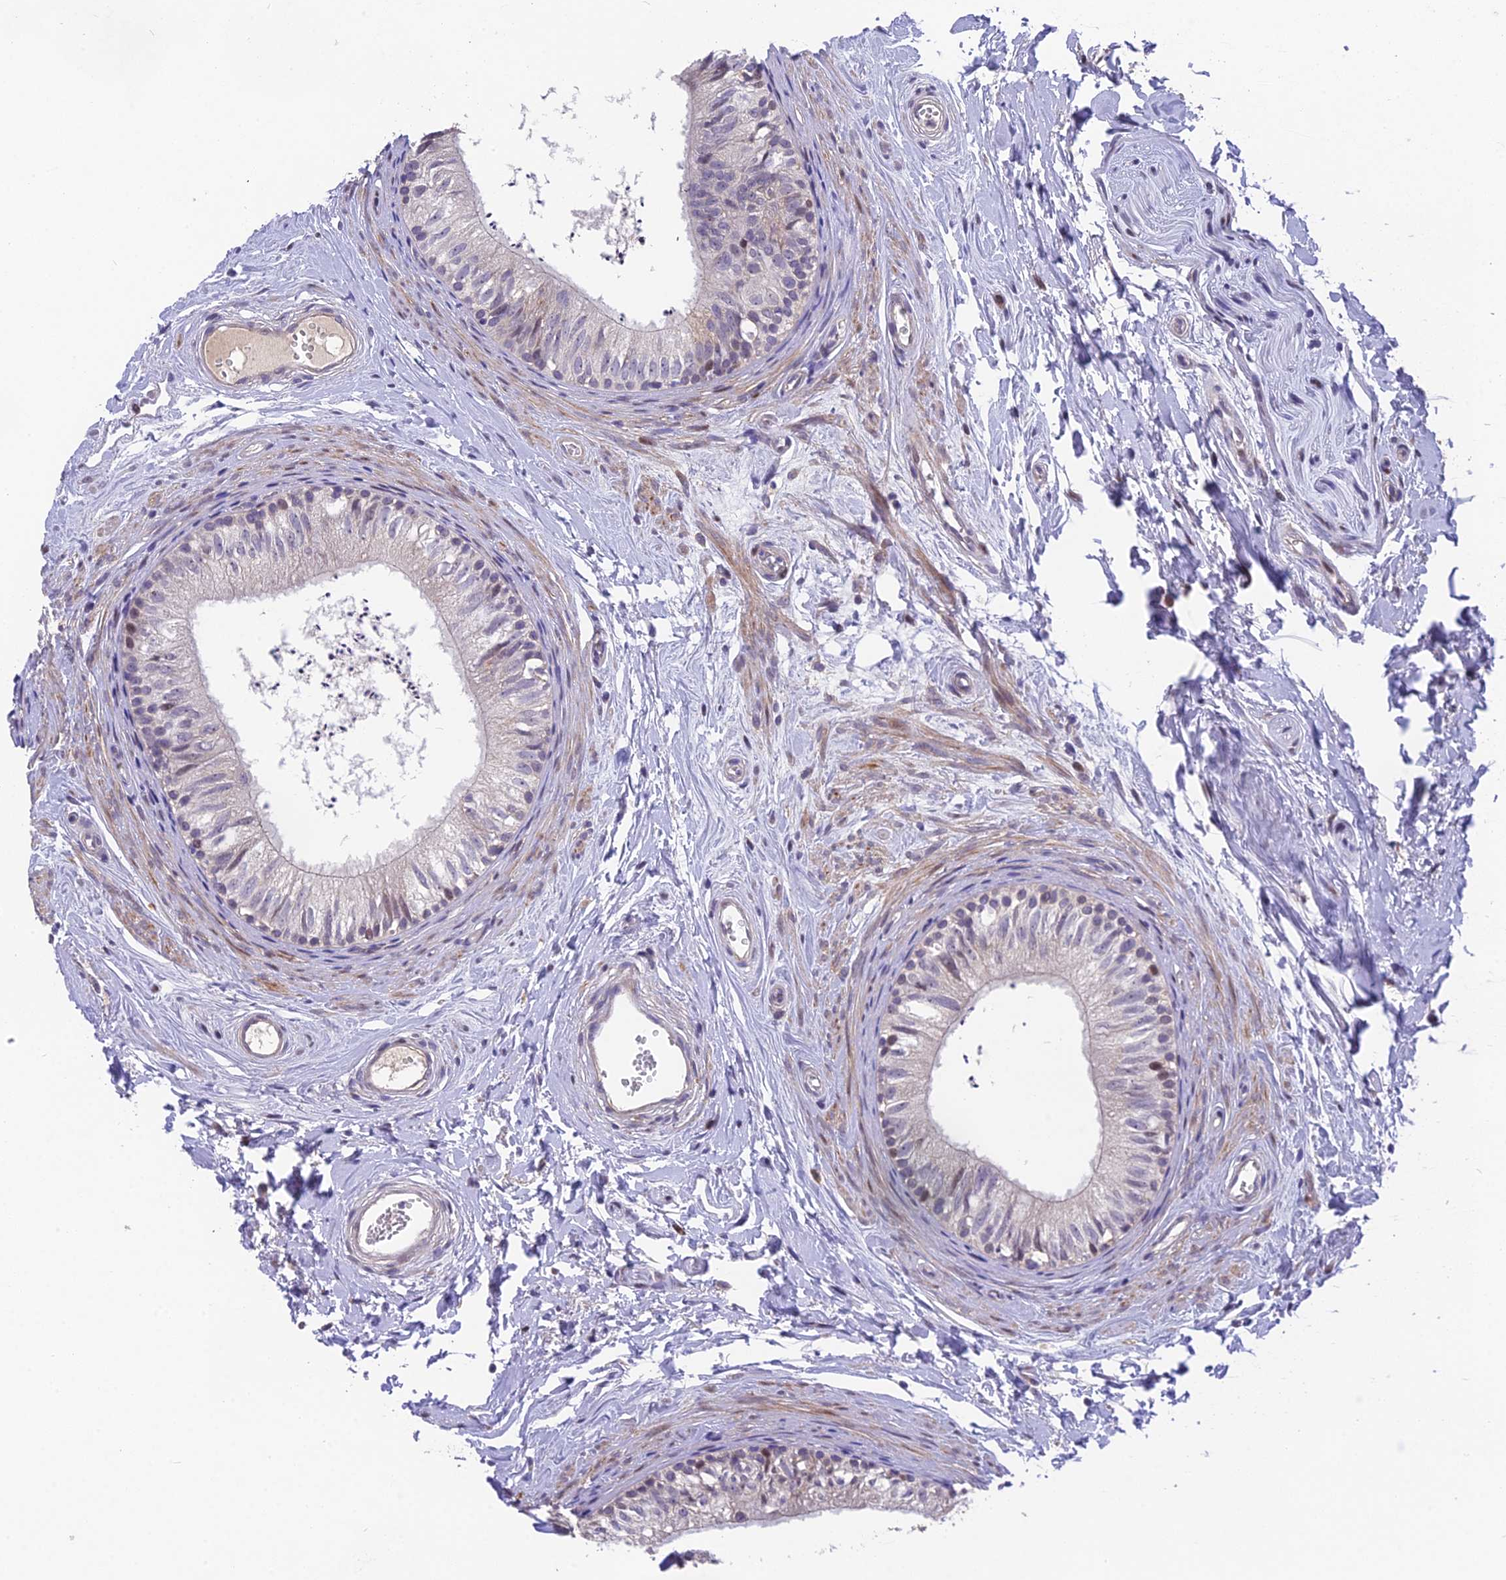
{"staining": {"intensity": "weak", "quantity": "25%-75%", "location": "cytoplasmic/membranous"}, "tissue": "epididymis", "cell_type": "Glandular cells", "image_type": "normal", "snomed": [{"axis": "morphology", "description": "Normal tissue, NOS"}, {"axis": "topography", "description": "Epididymis"}], "caption": "A brown stain shows weak cytoplasmic/membranous expression of a protein in glandular cells of normal epididymis.", "gene": "PUS10", "patient": {"sex": "male", "age": 56}}